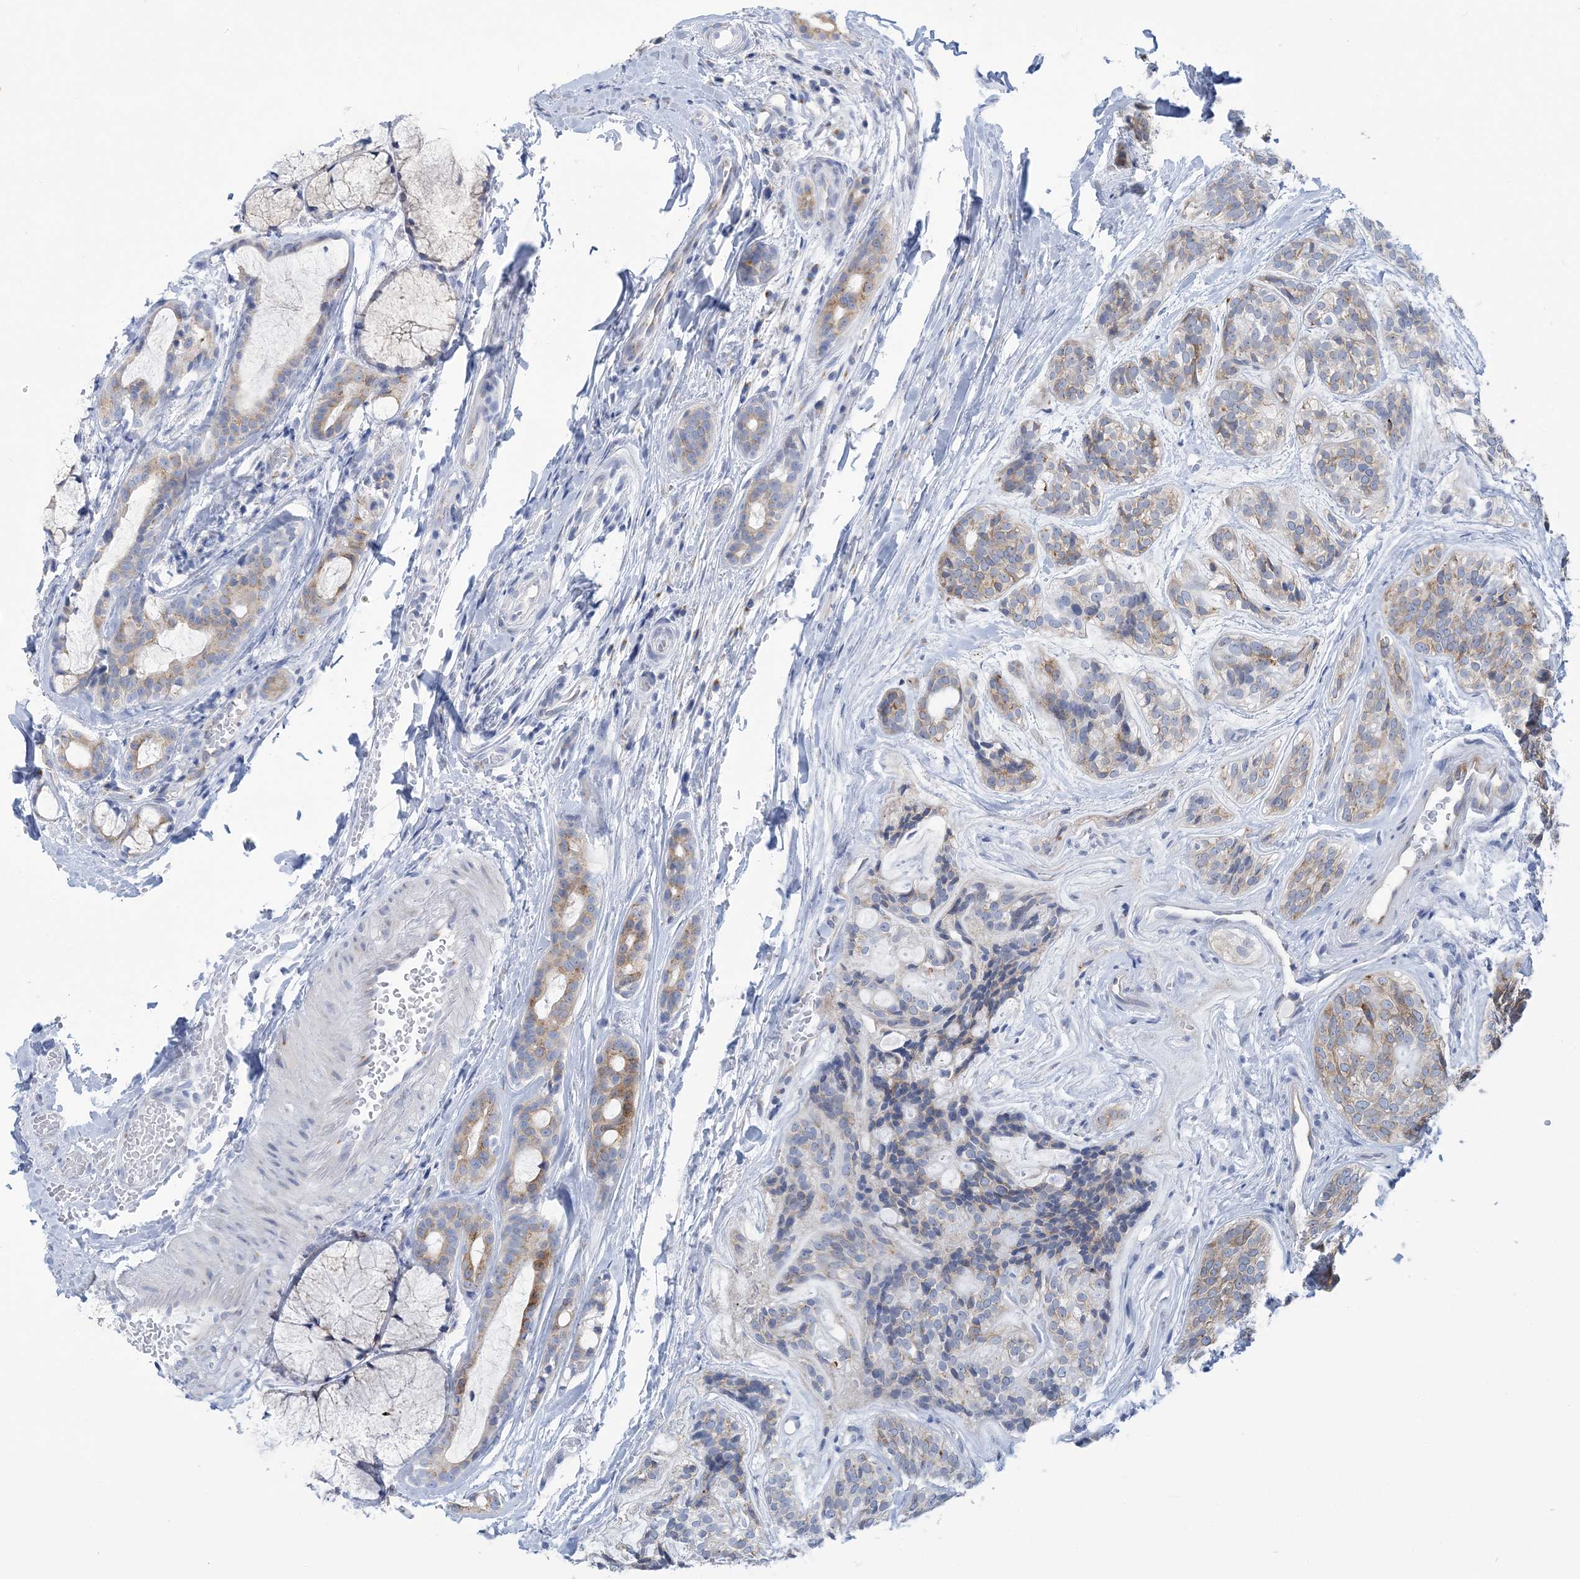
{"staining": {"intensity": "weak", "quantity": "25%-75%", "location": "cytoplasmic/membranous"}, "tissue": "head and neck cancer", "cell_type": "Tumor cells", "image_type": "cancer", "snomed": [{"axis": "morphology", "description": "Adenocarcinoma, NOS"}, {"axis": "topography", "description": "Head-Neck"}], "caption": "A photomicrograph showing weak cytoplasmic/membranous staining in approximately 25%-75% of tumor cells in head and neck cancer, as visualized by brown immunohistochemical staining.", "gene": "PLEKHG4B", "patient": {"sex": "male", "age": 66}}